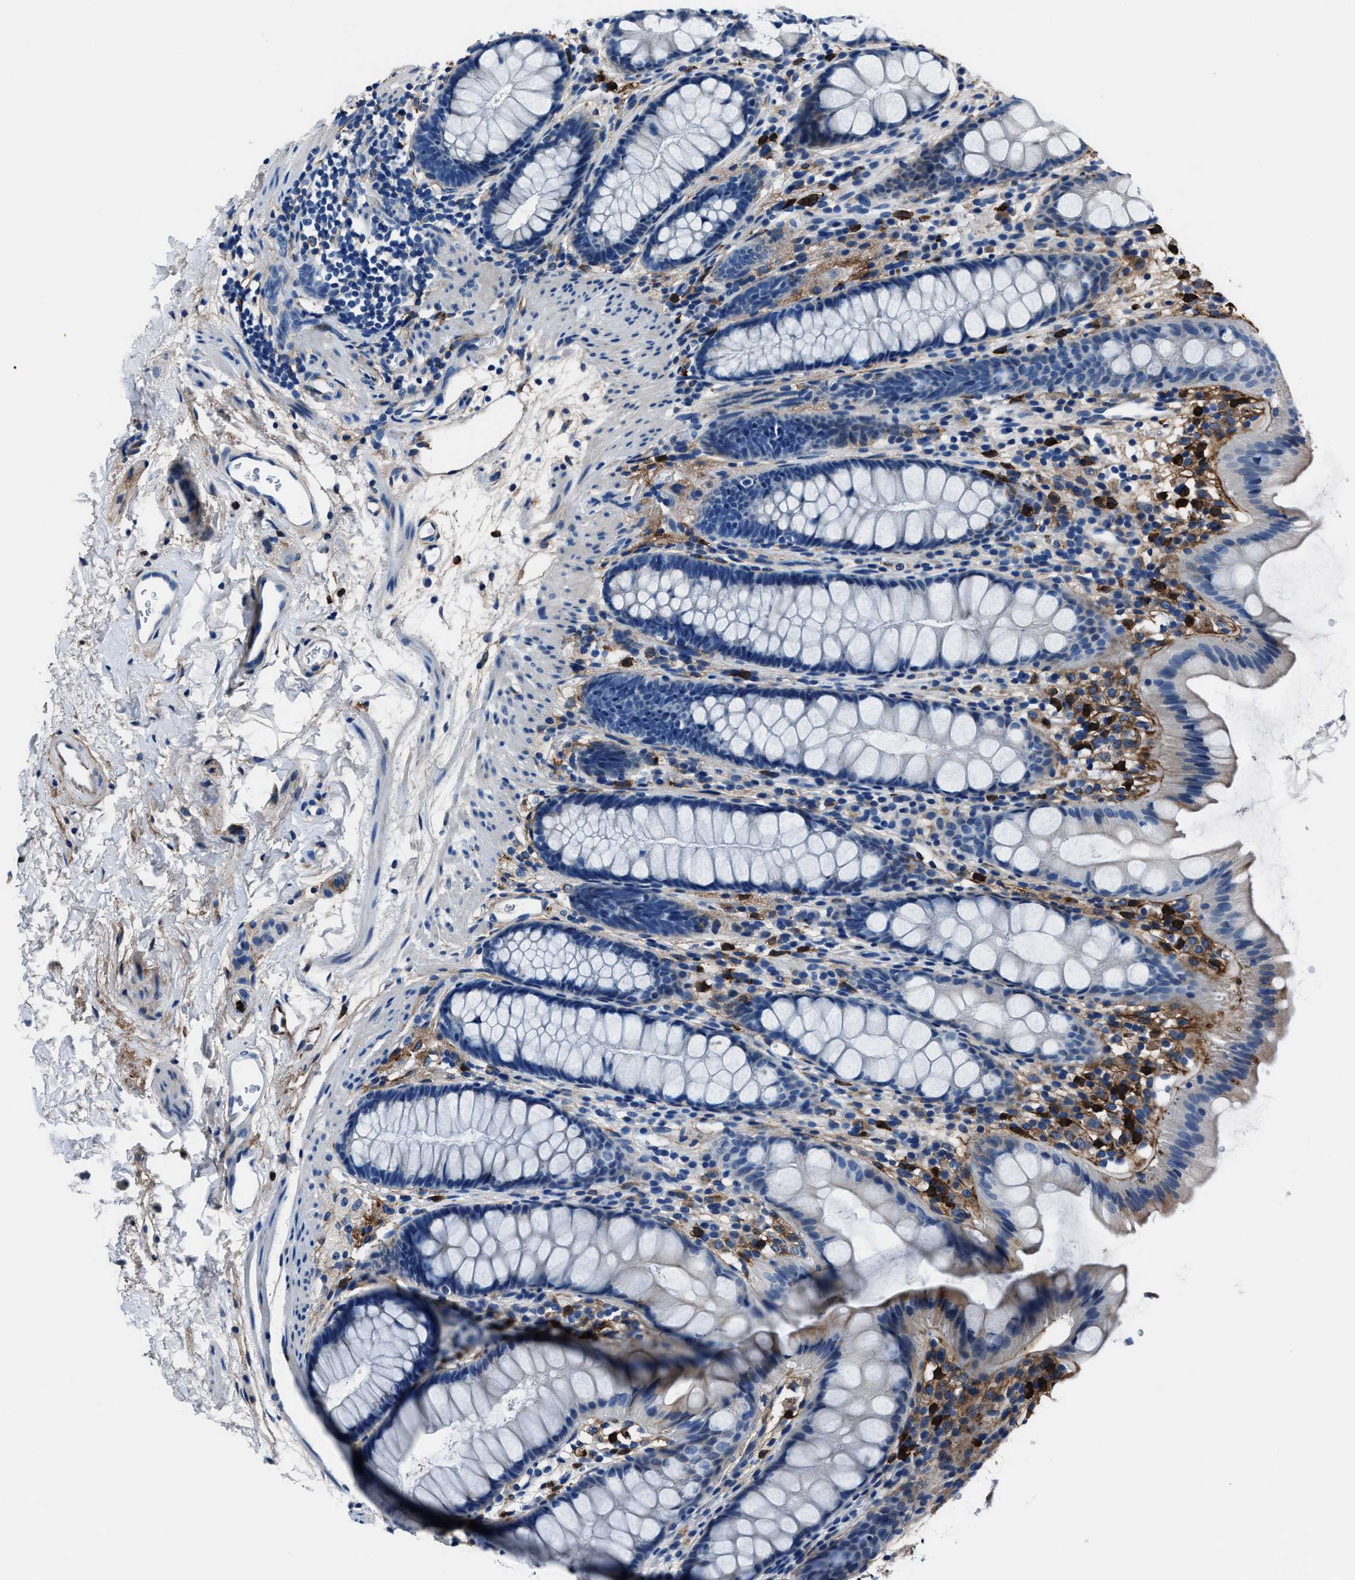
{"staining": {"intensity": "negative", "quantity": "none", "location": "none"}, "tissue": "rectum", "cell_type": "Glandular cells", "image_type": "normal", "snomed": [{"axis": "morphology", "description": "Normal tissue, NOS"}, {"axis": "topography", "description": "Rectum"}], "caption": "DAB immunohistochemical staining of normal human rectum exhibits no significant staining in glandular cells. Nuclei are stained in blue.", "gene": "FGL2", "patient": {"sex": "female", "age": 65}}